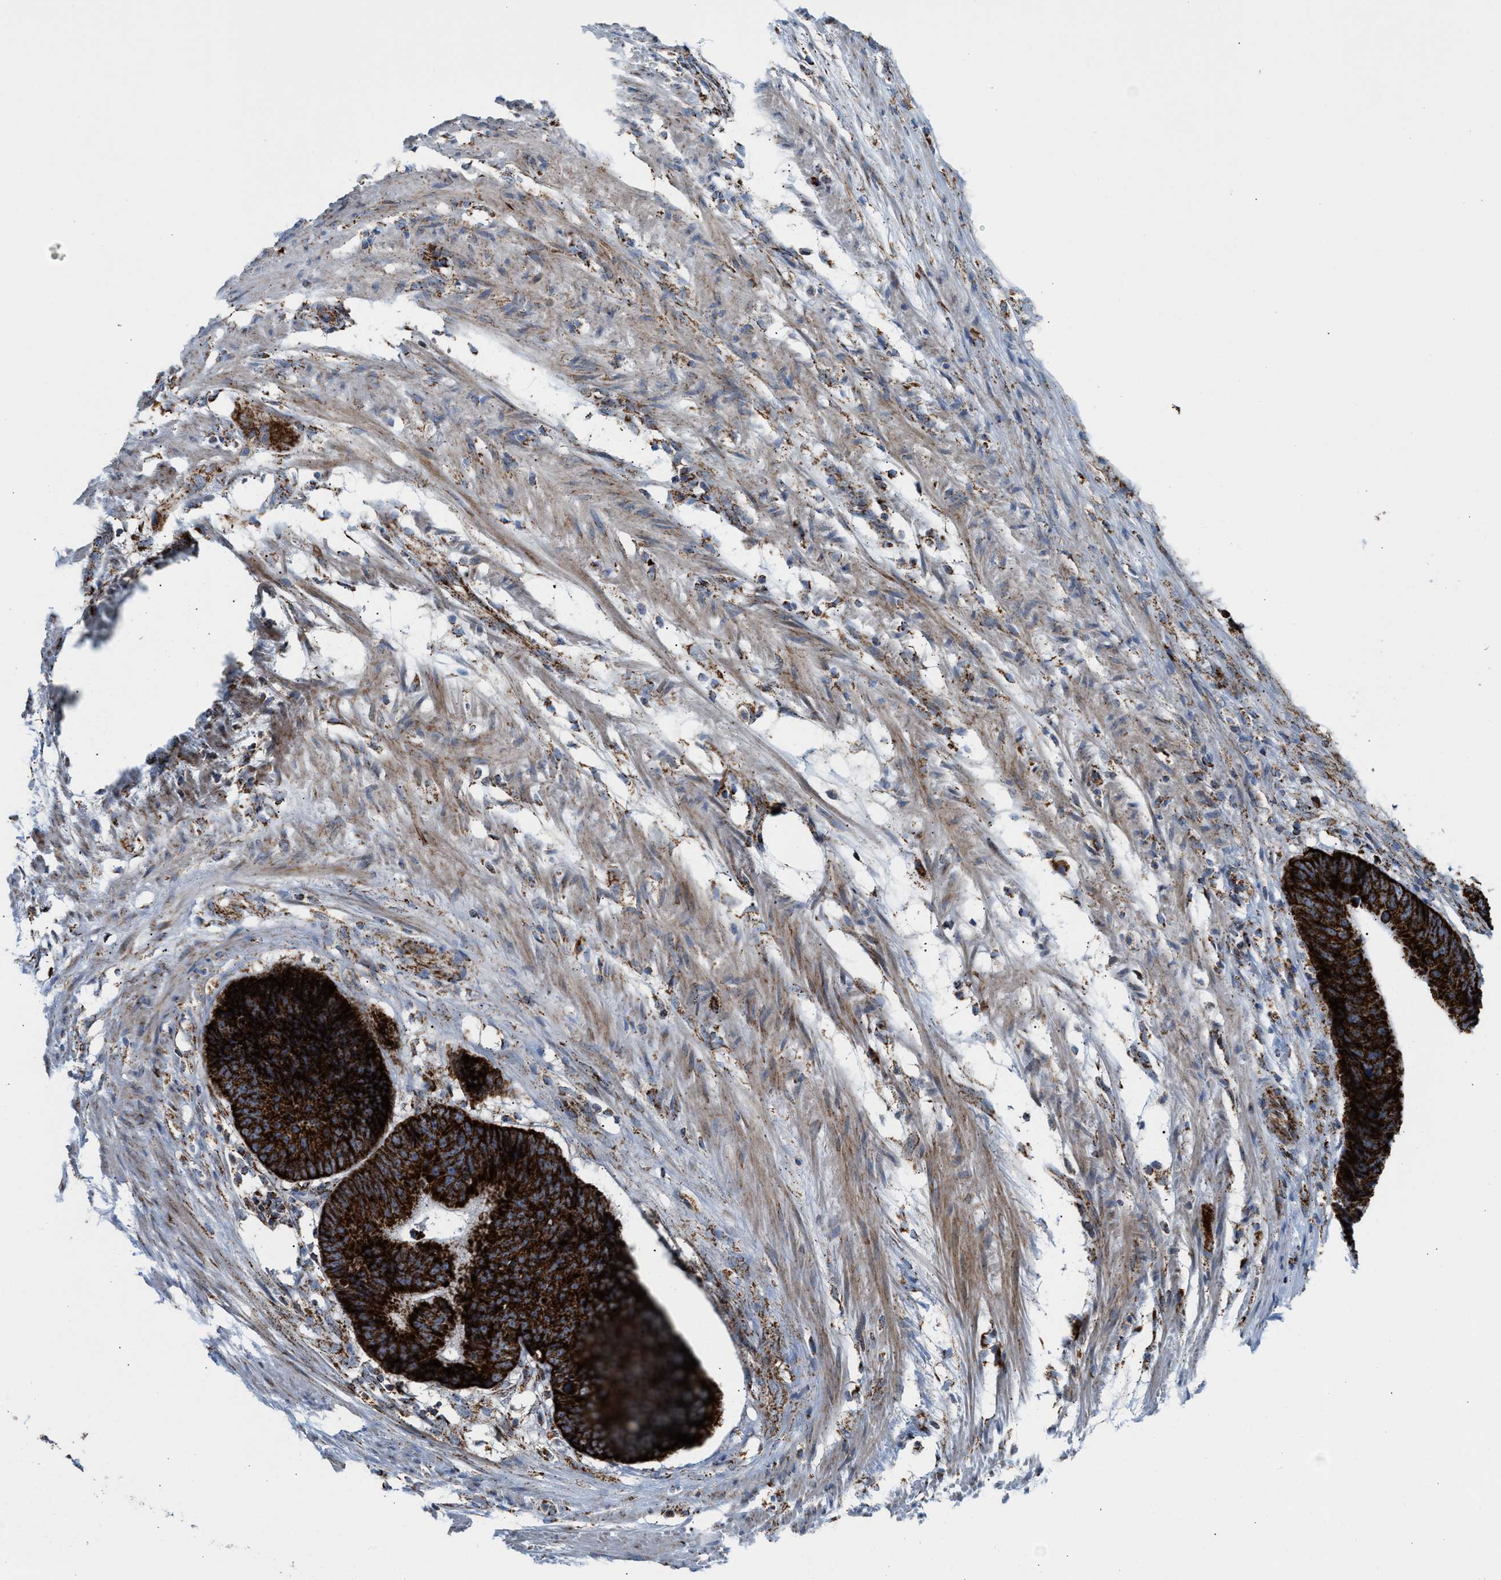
{"staining": {"intensity": "strong", "quantity": ">75%", "location": "cytoplasmic/membranous"}, "tissue": "colorectal cancer", "cell_type": "Tumor cells", "image_type": "cancer", "snomed": [{"axis": "morphology", "description": "Adenocarcinoma, NOS"}, {"axis": "topography", "description": "Colon"}], "caption": "IHC histopathology image of colorectal adenocarcinoma stained for a protein (brown), which shows high levels of strong cytoplasmic/membranous staining in approximately >75% of tumor cells.", "gene": "PMPCA", "patient": {"sex": "male", "age": 56}}